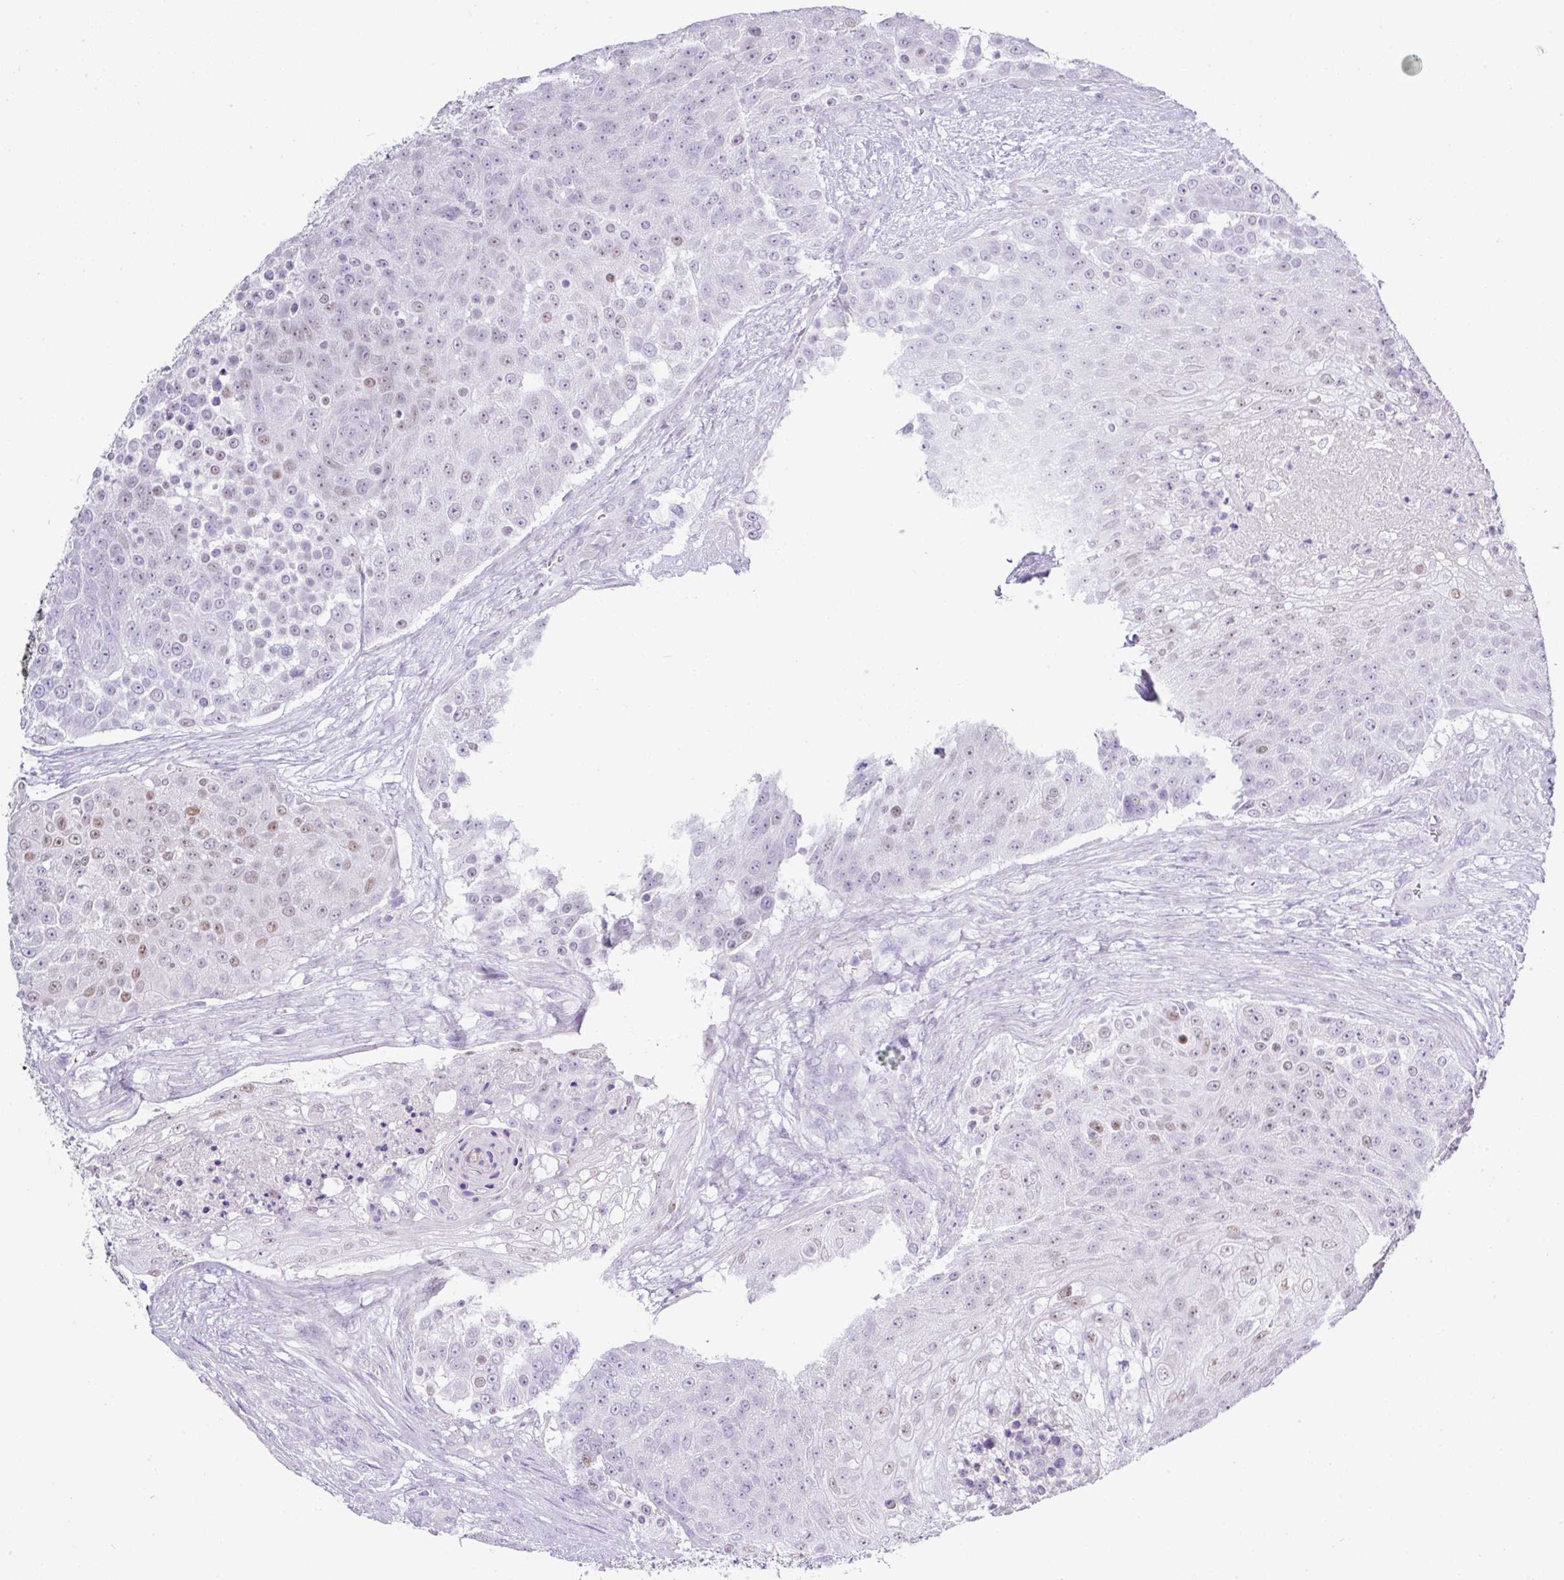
{"staining": {"intensity": "weak", "quantity": "<25%", "location": "nuclear"}, "tissue": "urothelial cancer", "cell_type": "Tumor cells", "image_type": "cancer", "snomed": [{"axis": "morphology", "description": "Urothelial carcinoma, High grade"}, {"axis": "topography", "description": "Urinary bladder"}], "caption": "Tumor cells show no significant protein positivity in urothelial cancer. (Immunohistochemistry, brightfield microscopy, high magnification).", "gene": "BCL11A", "patient": {"sex": "female", "age": 63}}